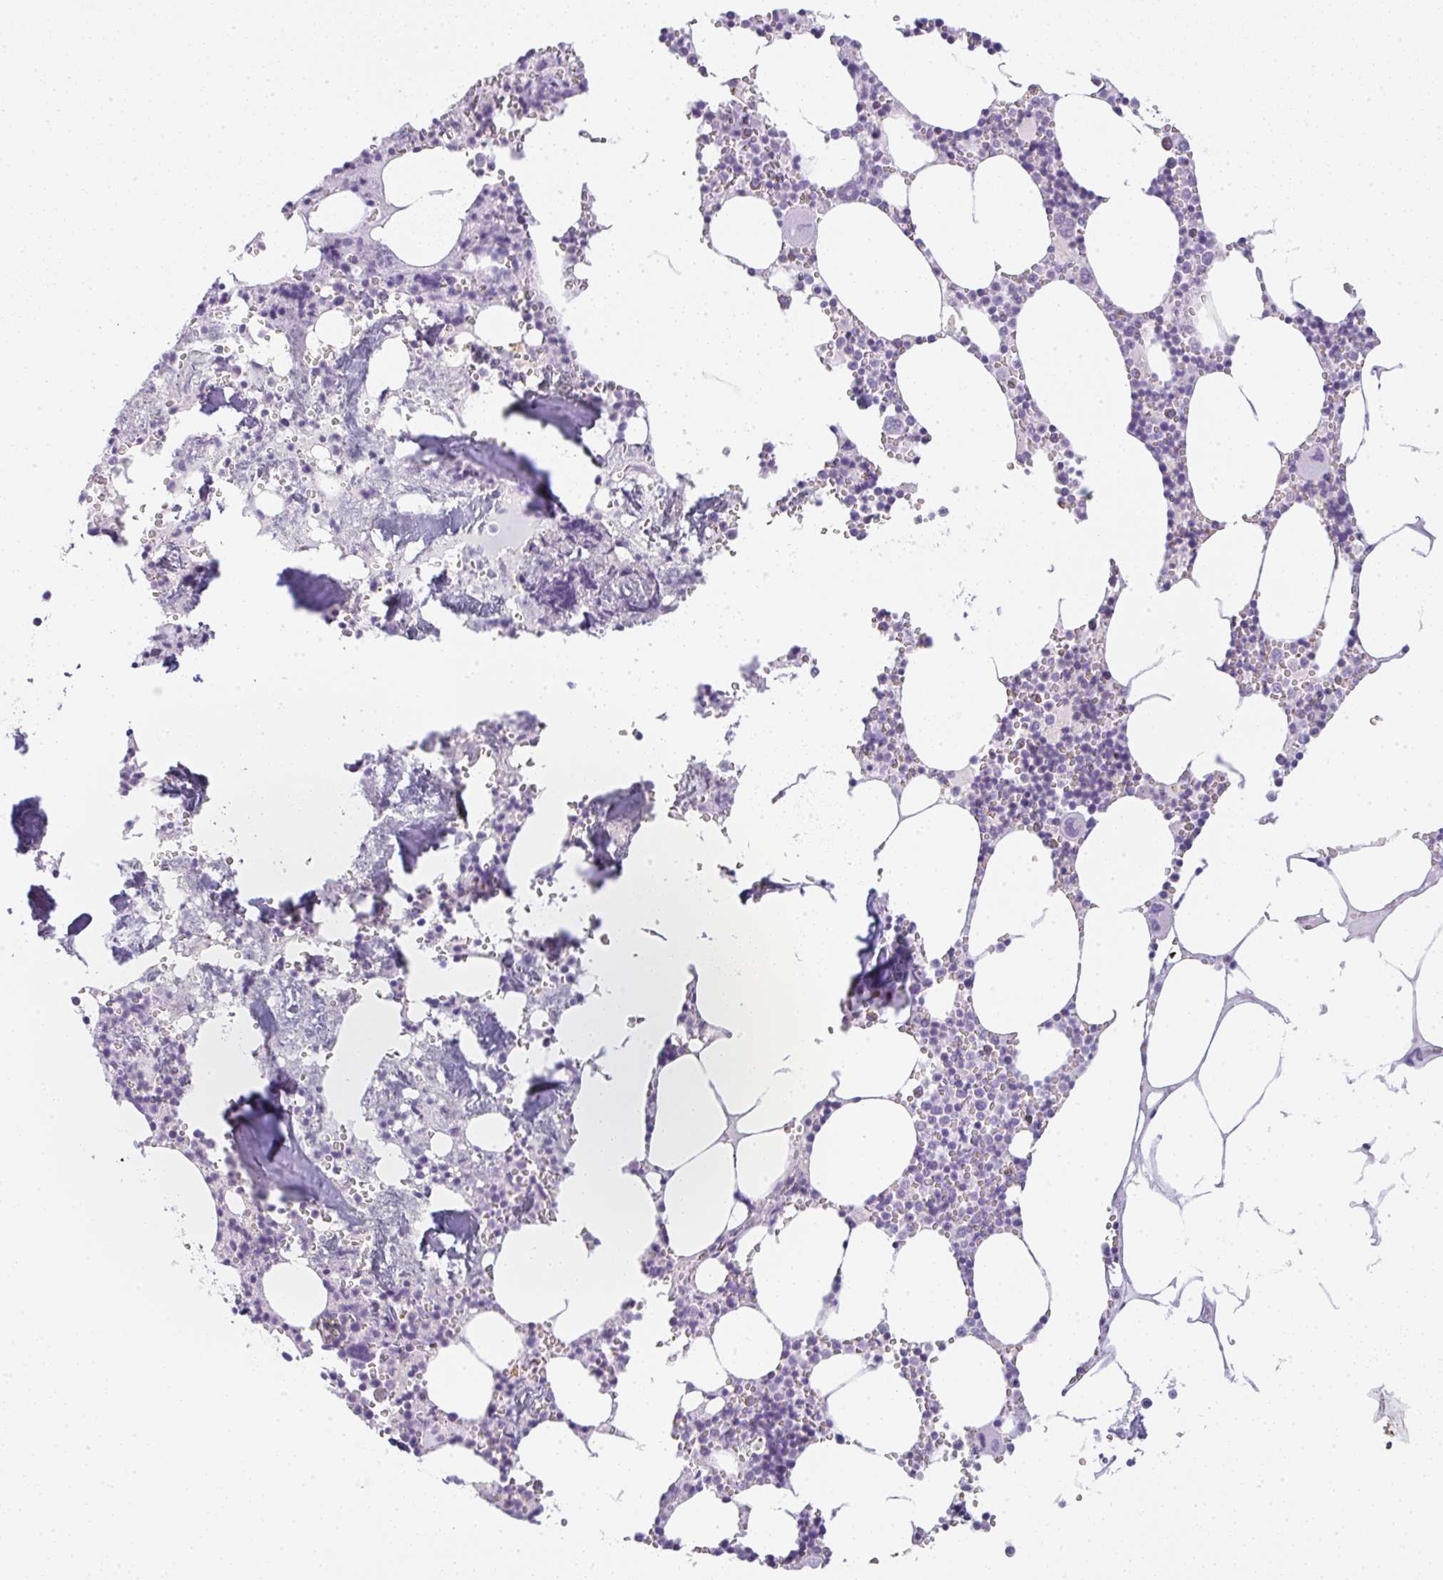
{"staining": {"intensity": "moderate", "quantity": "<25%", "location": "cytoplasmic/membranous"}, "tissue": "bone marrow", "cell_type": "Hematopoietic cells", "image_type": "normal", "snomed": [{"axis": "morphology", "description": "Normal tissue, NOS"}, {"axis": "topography", "description": "Bone marrow"}], "caption": "The immunohistochemical stain shows moderate cytoplasmic/membranous expression in hematopoietic cells of normal bone marrow.", "gene": "LPAR4", "patient": {"sex": "male", "age": 54}}